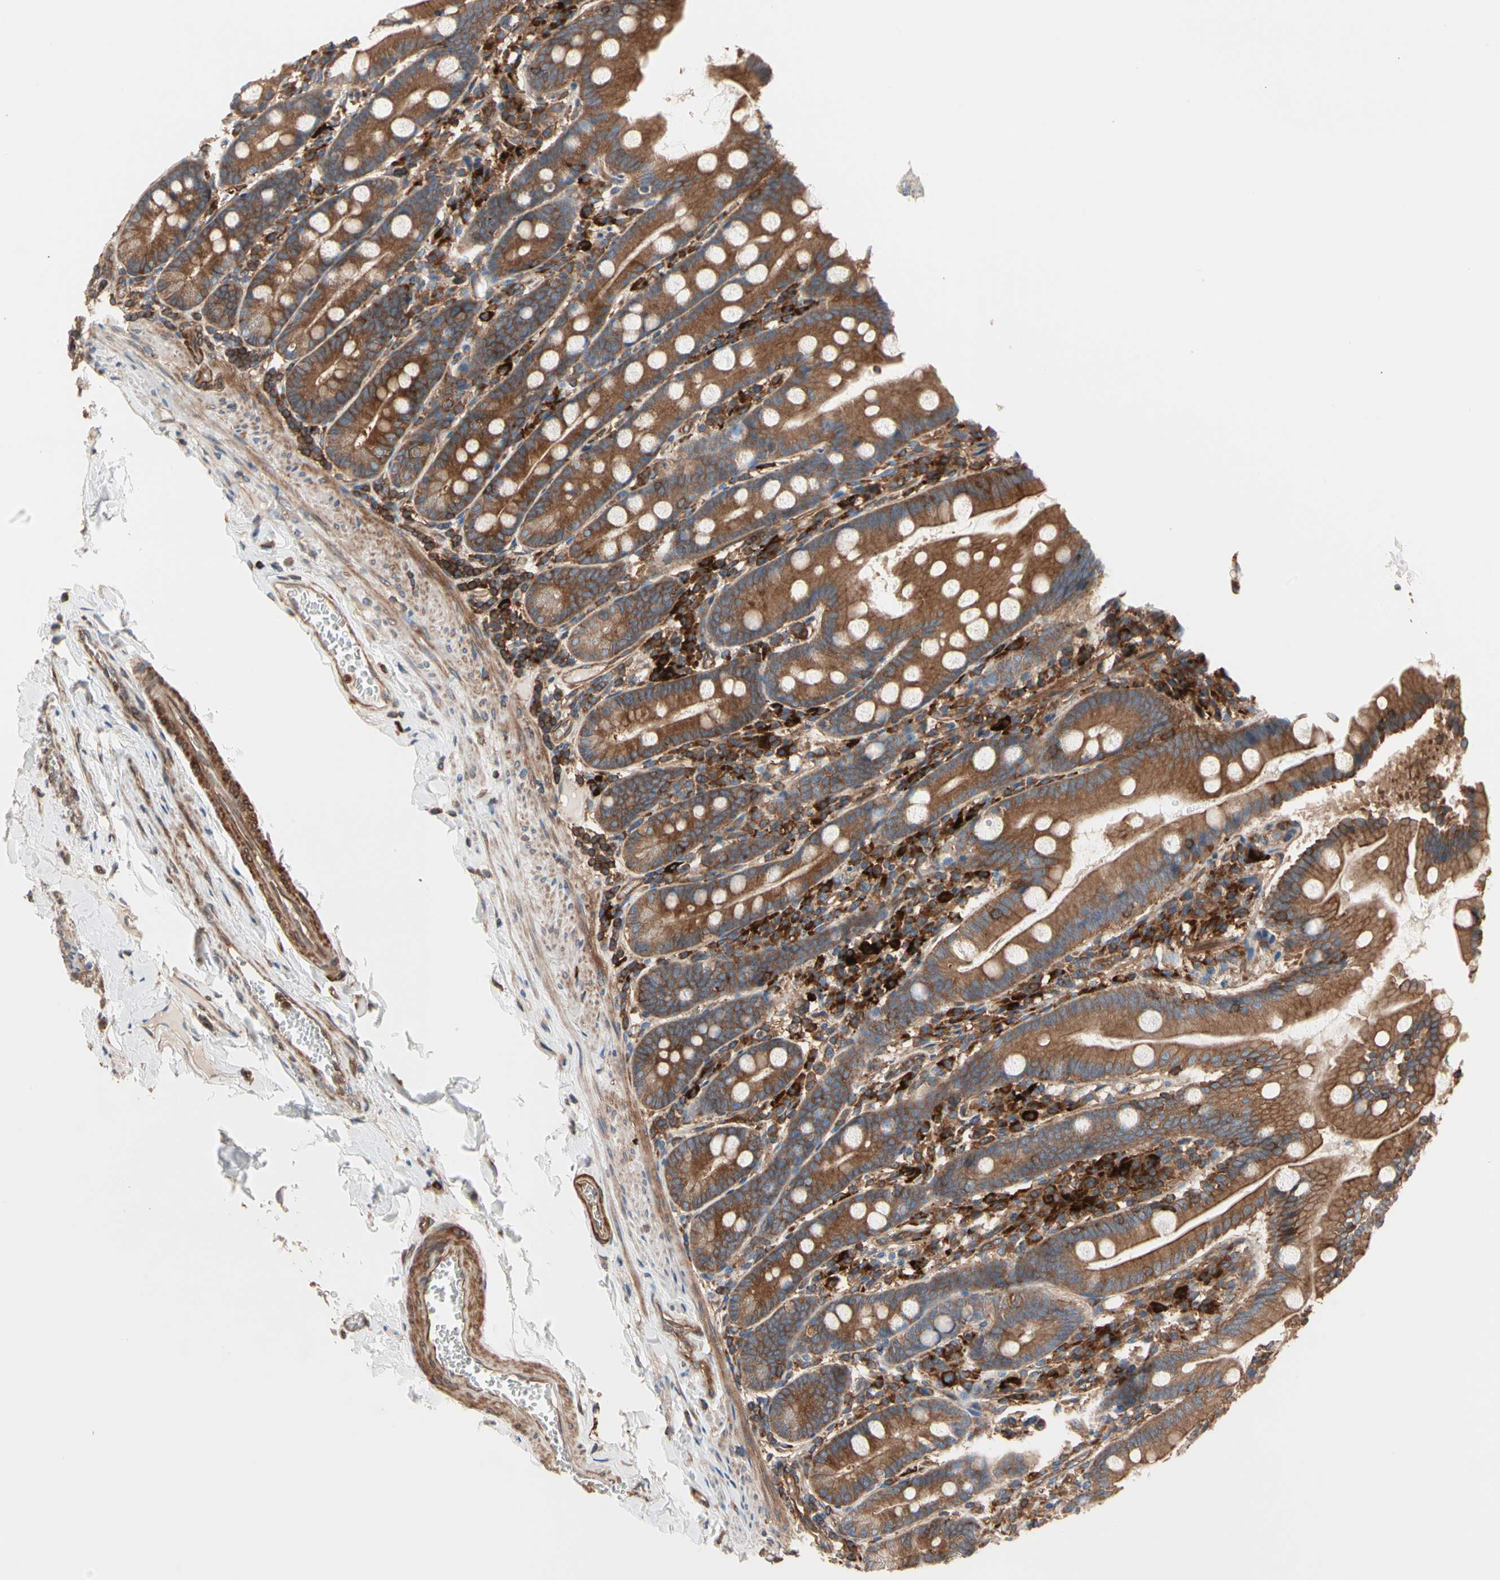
{"staining": {"intensity": "moderate", "quantity": ">75%", "location": "cytoplasmic/membranous"}, "tissue": "duodenum", "cell_type": "Glandular cells", "image_type": "normal", "snomed": [{"axis": "morphology", "description": "Normal tissue, NOS"}, {"axis": "topography", "description": "Duodenum"}], "caption": "A high-resolution photomicrograph shows IHC staining of unremarkable duodenum, which demonstrates moderate cytoplasmic/membranous staining in approximately >75% of glandular cells. The staining was performed using DAB (3,3'-diaminobenzidine), with brown indicating positive protein expression. Nuclei are stained blue with hematoxylin.", "gene": "ROCK1", "patient": {"sex": "male", "age": 50}}